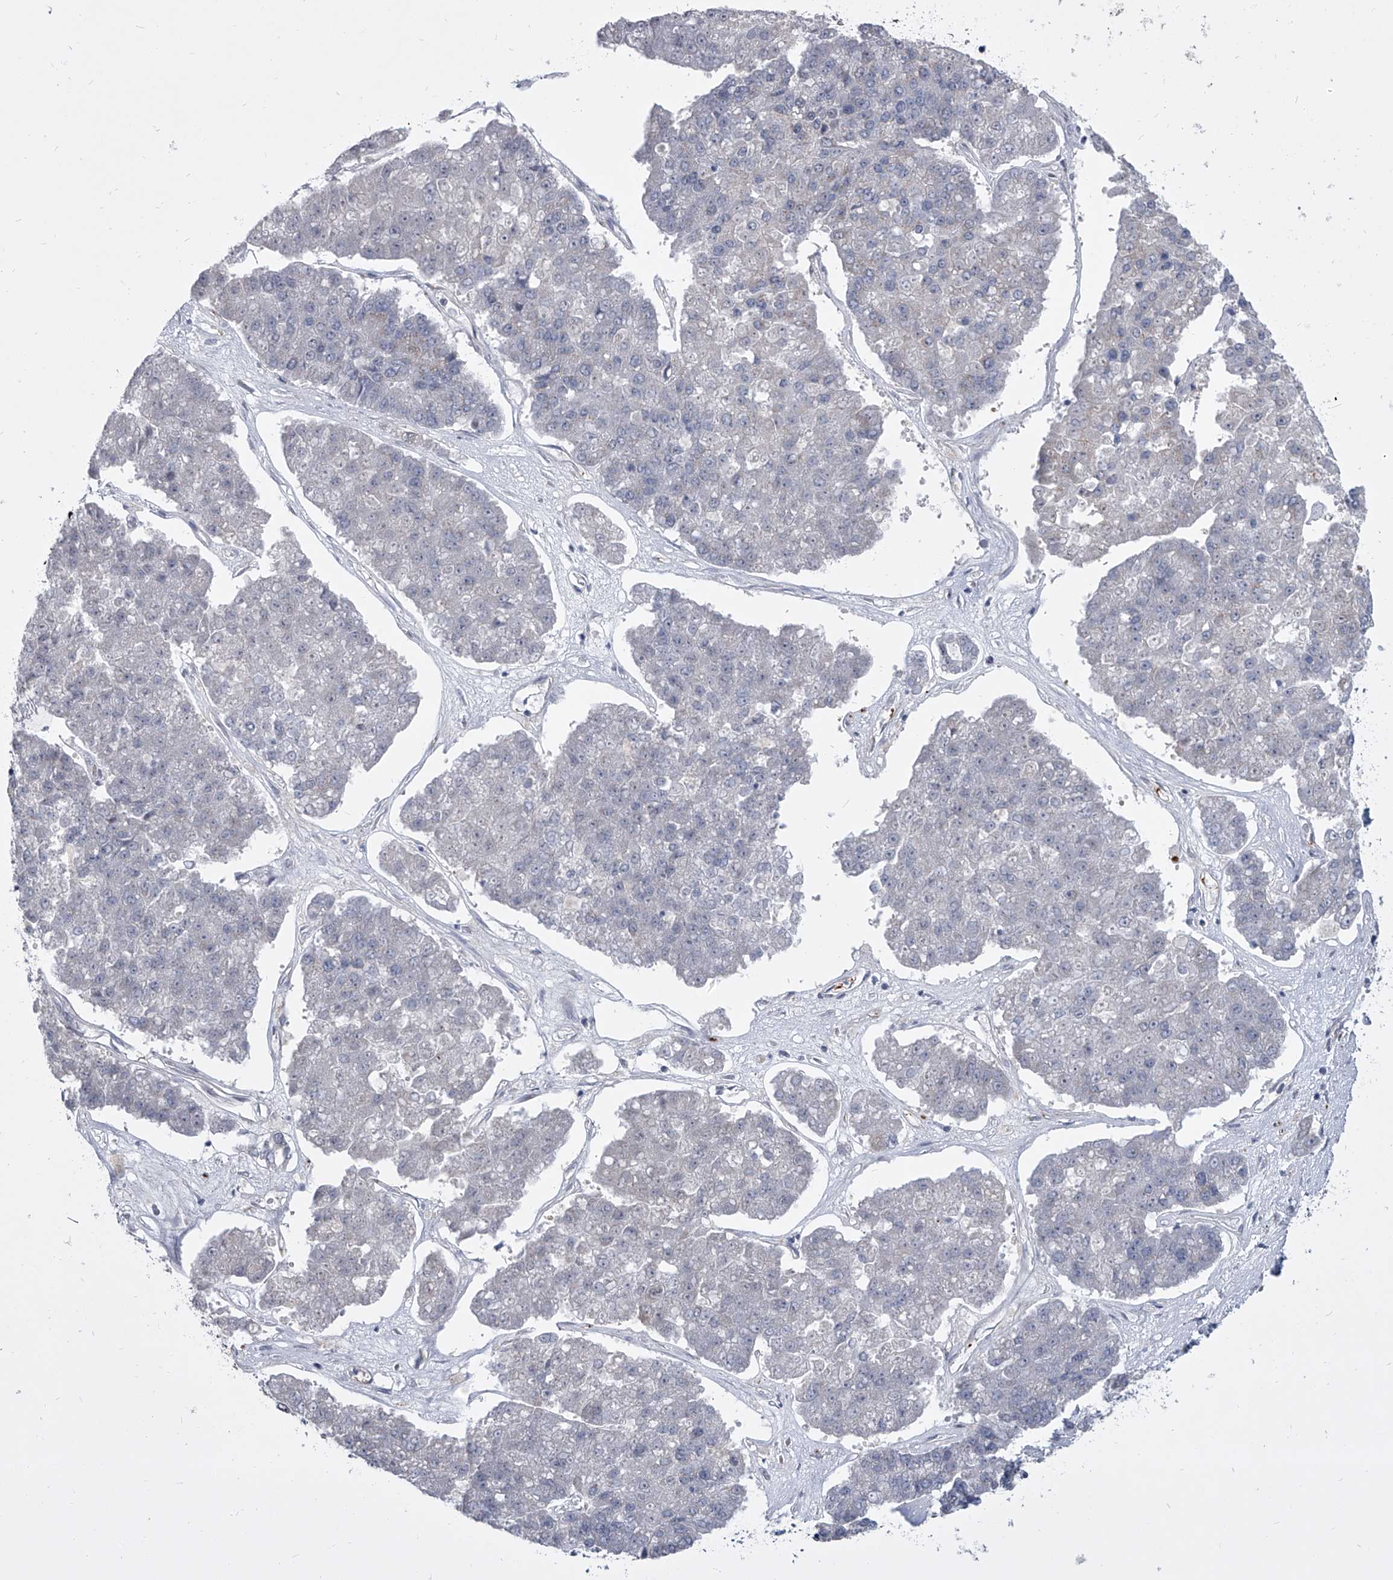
{"staining": {"intensity": "negative", "quantity": "none", "location": "none"}, "tissue": "pancreatic cancer", "cell_type": "Tumor cells", "image_type": "cancer", "snomed": [{"axis": "morphology", "description": "Adenocarcinoma, NOS"}, {"axis": "topography", "description": "Pancreas"}], "caption": "Tumor cells are negative for brown protein staining in adenocarcinoma (pancreatic).", "gene": "EVA1C", "patient": {"sex": "male", "age": 50}}